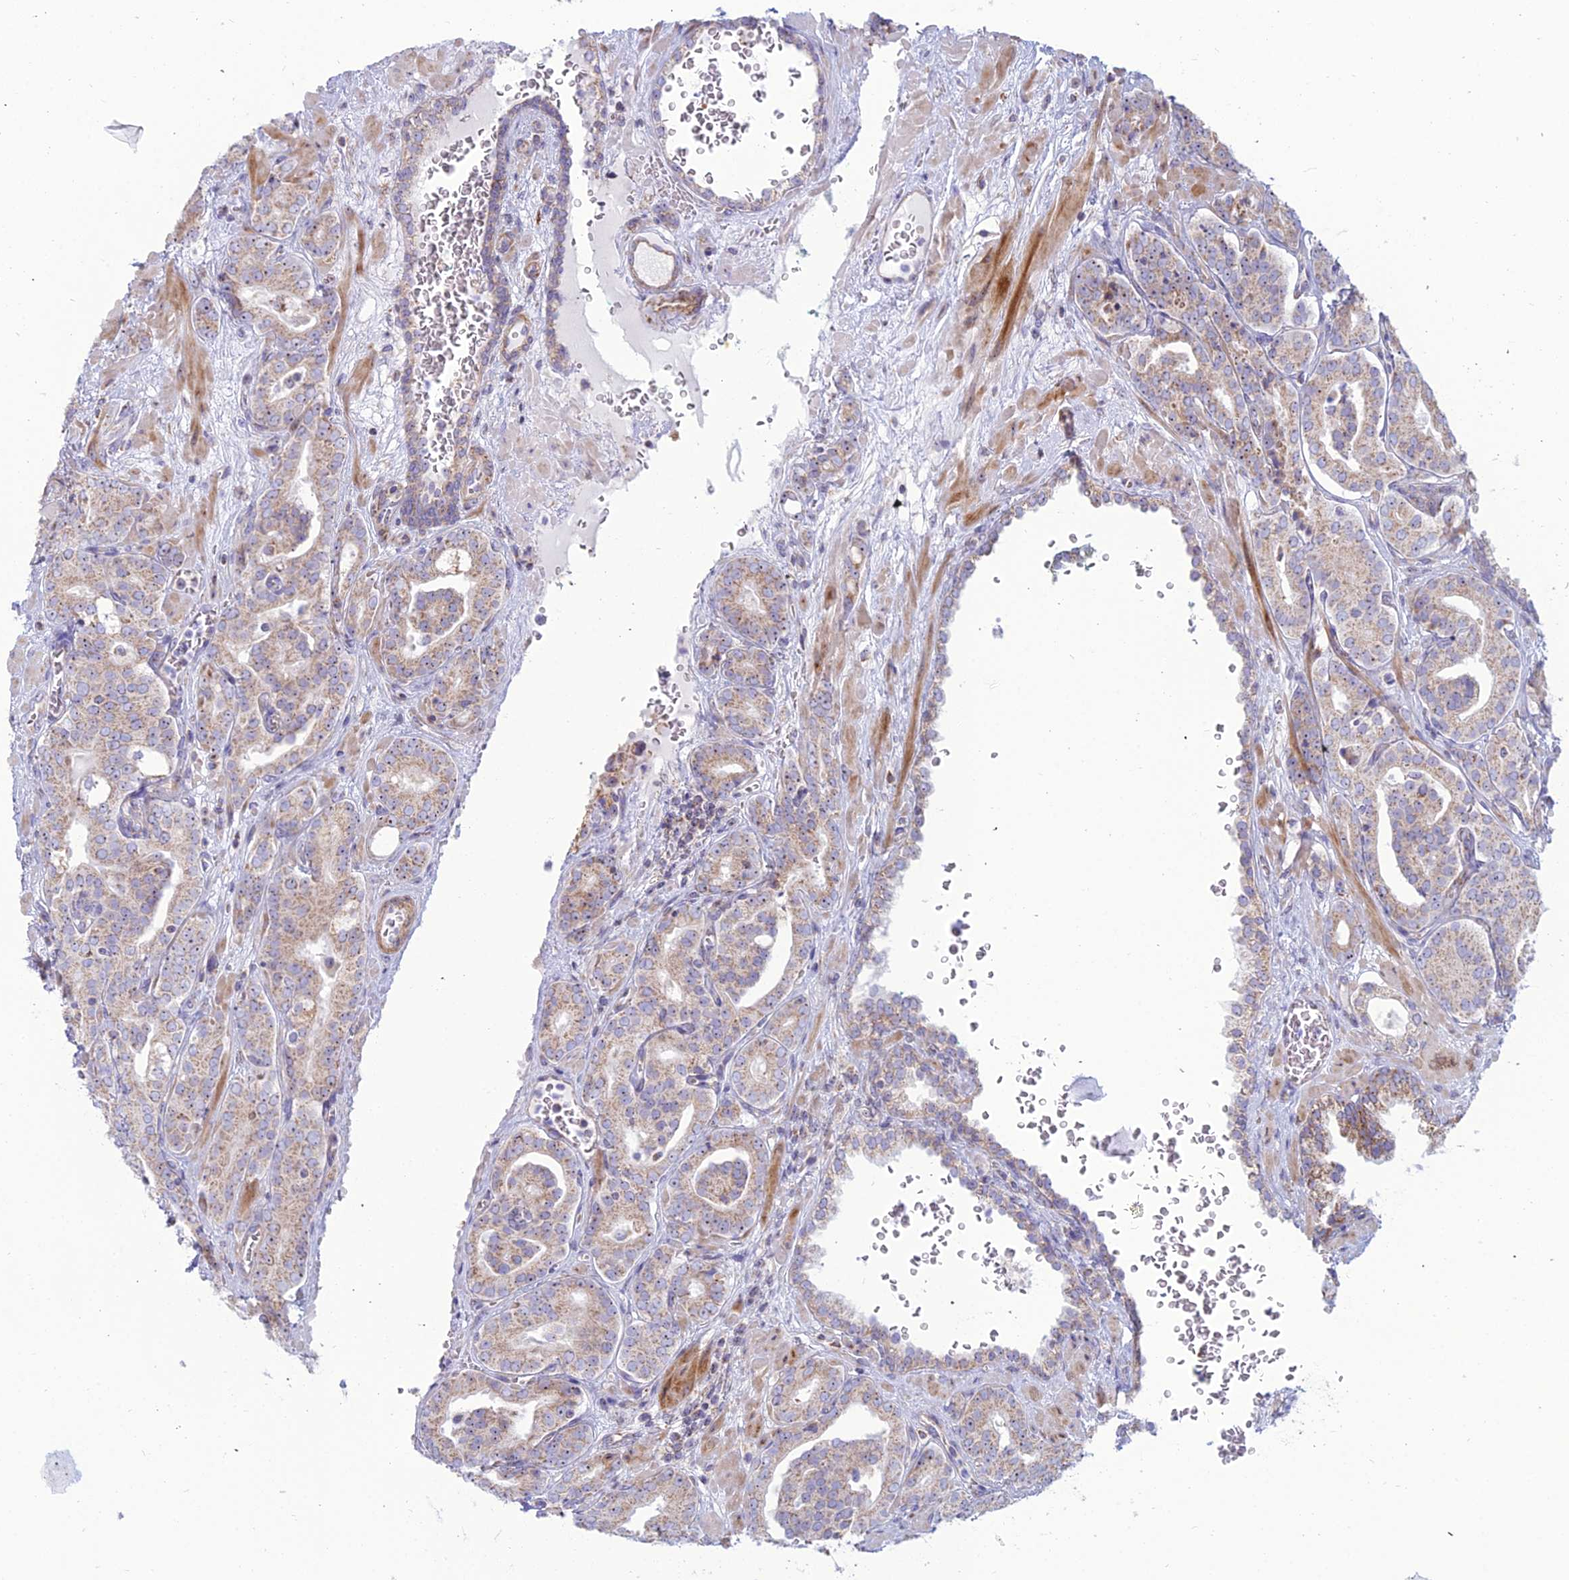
{"staining": {"intensity": "moderate", "quantity": ">75%", "location": "cytoplasmic/membranous"}, "tissue": "prostate cancer", "cell_type": "Tumor cells", "image_type": "cancer", "snomed": [{"axis": "morphology", "description": "Adenocarcinoma, High grade"}, {"axis": "topography", "description": "Prostate"}], "caption": "Prostate high-grade adenocarcinoma stained for a protein (brown) reveals moderate cytoplasmic/membranous positive positivity in approximately >75% of tumor cells.", "gene": "SLC35F4", "patient": {"sex": "male", "age": 66}}